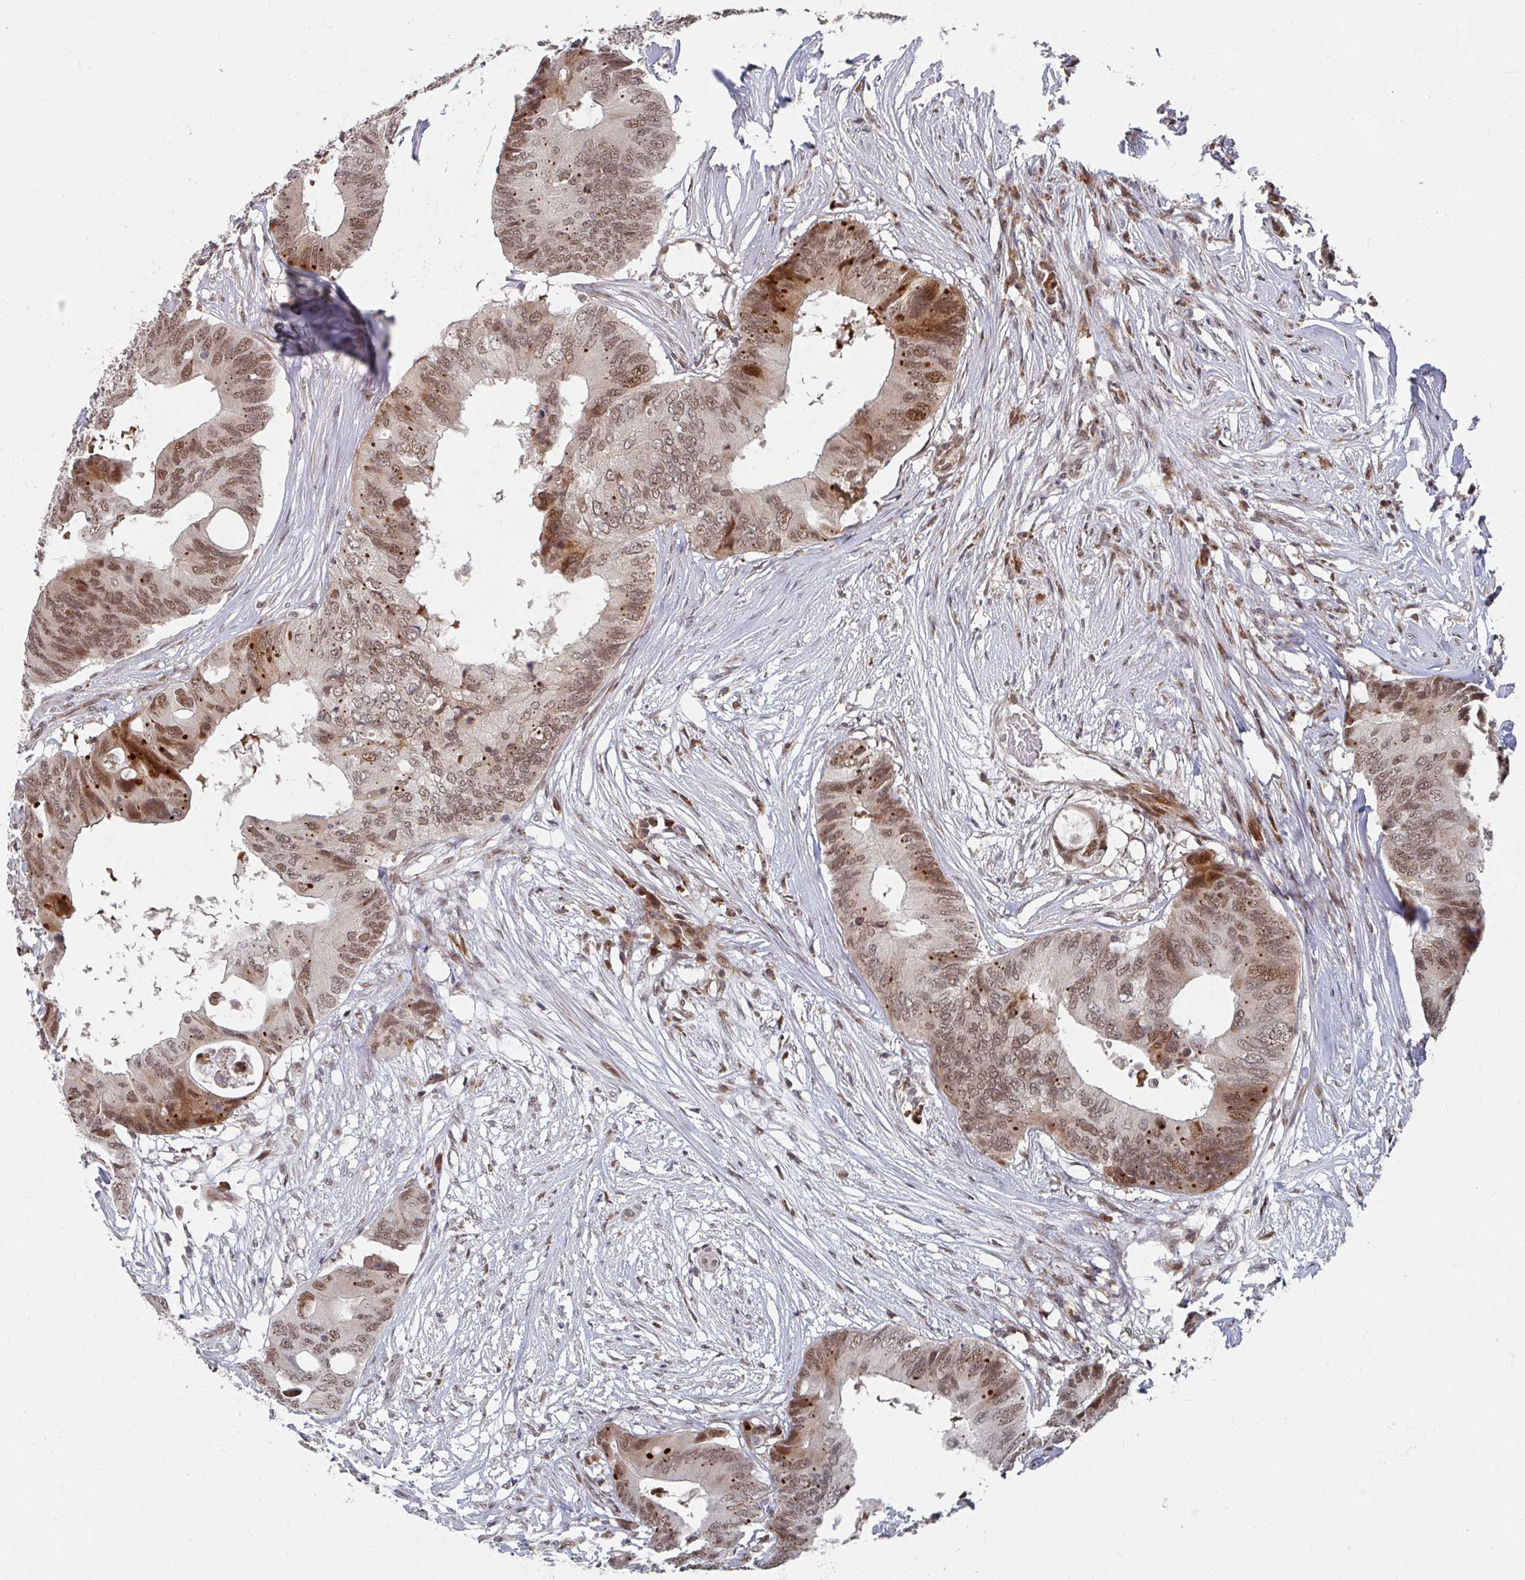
{"staining": {"intensity": "moderate", "quantity": ">75%", "location": "cytoplasmic/membranous,nuclear"}, "tissue": "colorectal cancer", "cell_type": "Tumor cells", "image_type": "cancer", "snomed": [{"axis": "morphology", "description": "Adenocarcinoma, NOS"}, {"axis": "topography", "description": "Colon"}], "caption": "Colorectal cancer stained with immunohistochemistry (IHC) displays moderate cytoplasmic/membranous and nuclear staining in about >75% of tumor cells. The protein of interest is stained brown, and the nuclei are stained in blue (DAB IHC with brightfield microscopy, high magnification).", "gene": "RBBP5", "patient": {"sex": "male", "age": 71}}